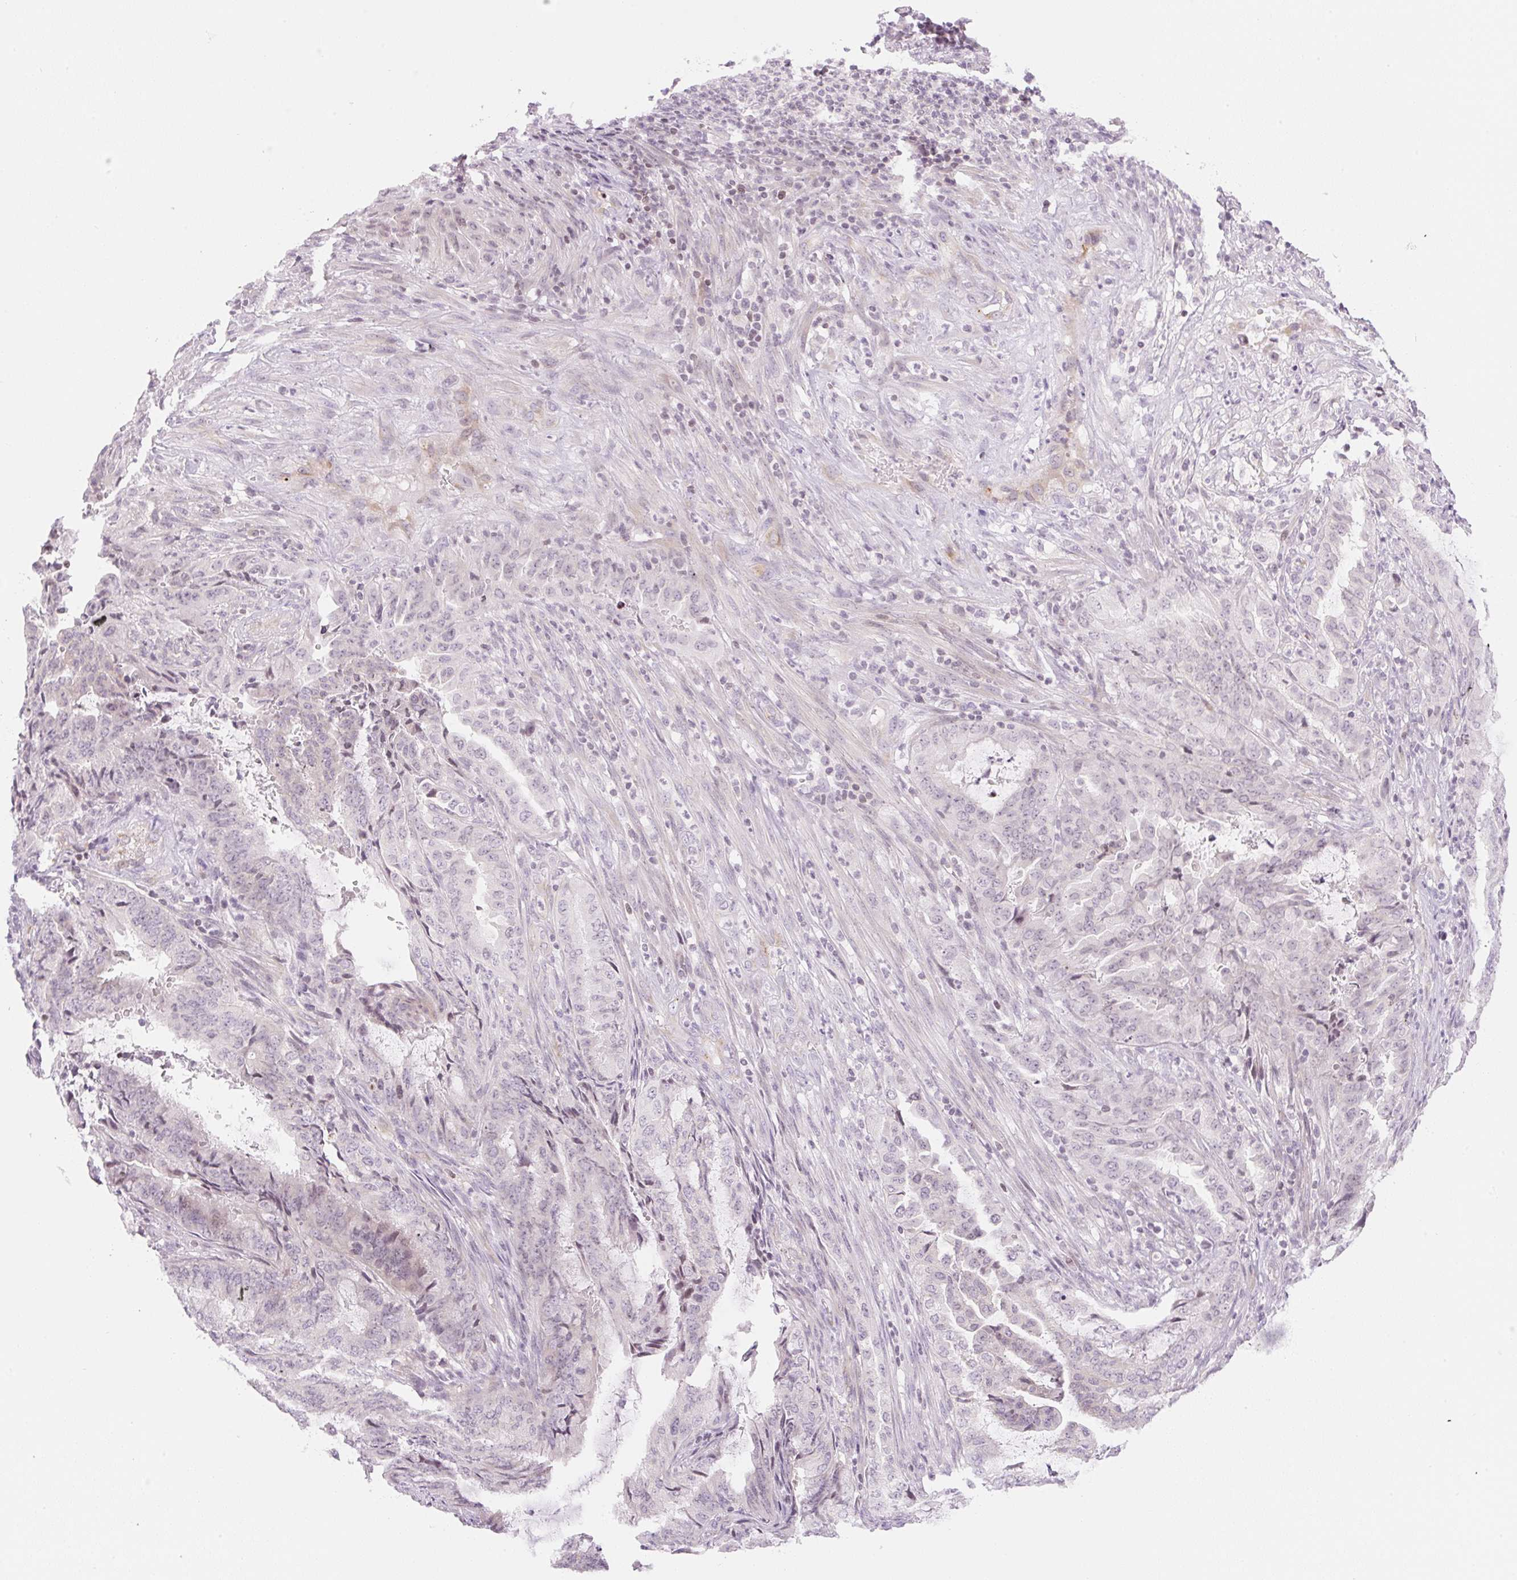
{"staining": {"intensity": "negative", "quantity": "none", "location": "none"}, "tissue": "endometrial cancer", "cell_type": "Tumor cells", "image_type": "cancer", "snomed": [{"axis": "morphology", "description": "Adenocarcinoma, NOS"}, {"axis": "topography", "description": "Endometrium"}], "caption": "An immunohistochemistry photomicrograph of endometrial adenocarcinoma is shown. There is no staining in tumor cells of endometrial adenocarcinoma.", "gene": "CASKIN1", "patient": {"sex": "female", "age": 51}}